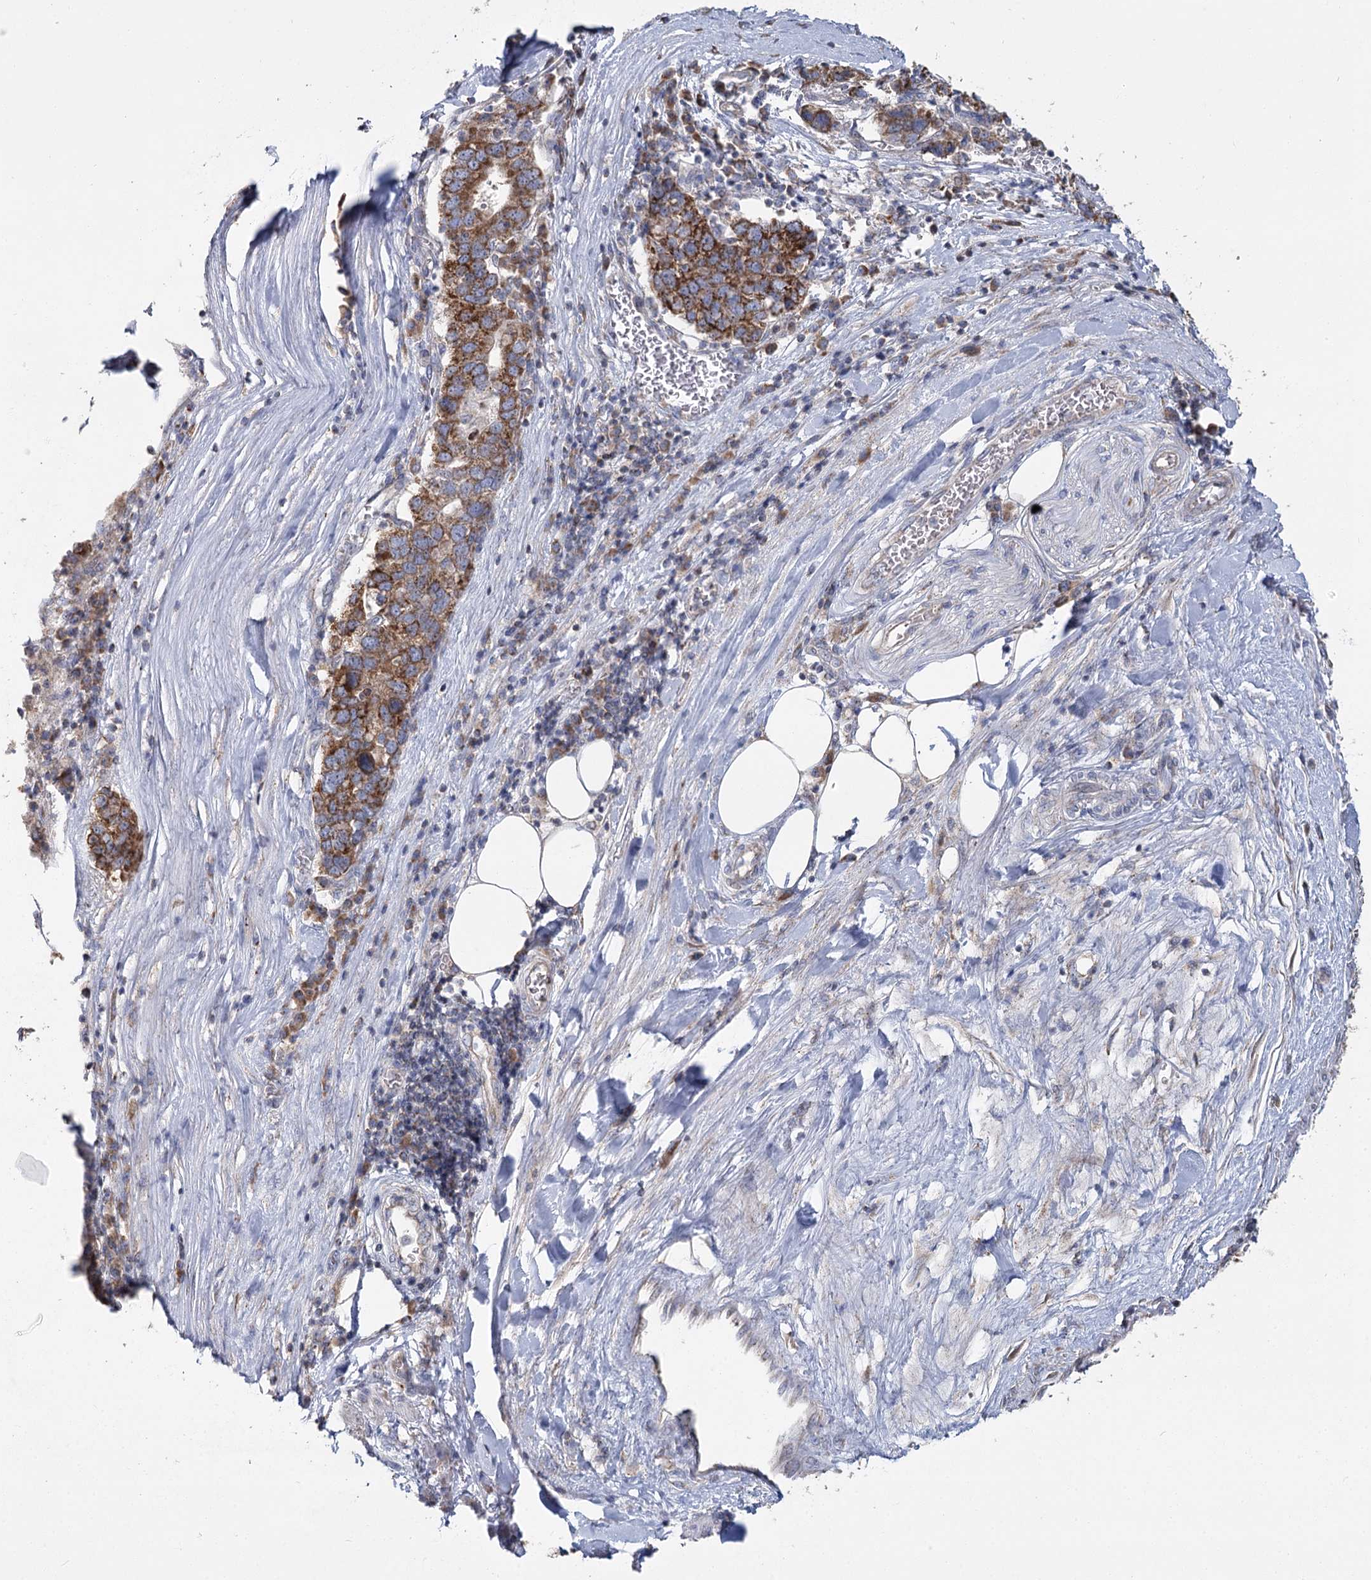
{"staining": {"intensity": "strong", "quantity": ">75%", "location": "cytoplasmic/membranous"}, "tissue": "pancreatic cancer", "cell_type": "Tumor cells", "image_type": "cancer", "snomed": [{"axis": "morphology", "description": "Adenocarcinoma, NOS"}, {"axis": "topography", "description": "Pancreas"}], "caption": "Tumor cells show high levels of strong cytoplasmic/membranous positivity in approximately >75% of cells in pancreatic cancer (adenocarcinoma). The staining was performed using DAB (3,3'-diaminobenzidine) to visualize the protein expression in brown, while the nuclei were stained in blue with hematoxylin (Magnification: 20x).", "gene": "ACOX2", "patient": {"sex": "female", "age": 61}}